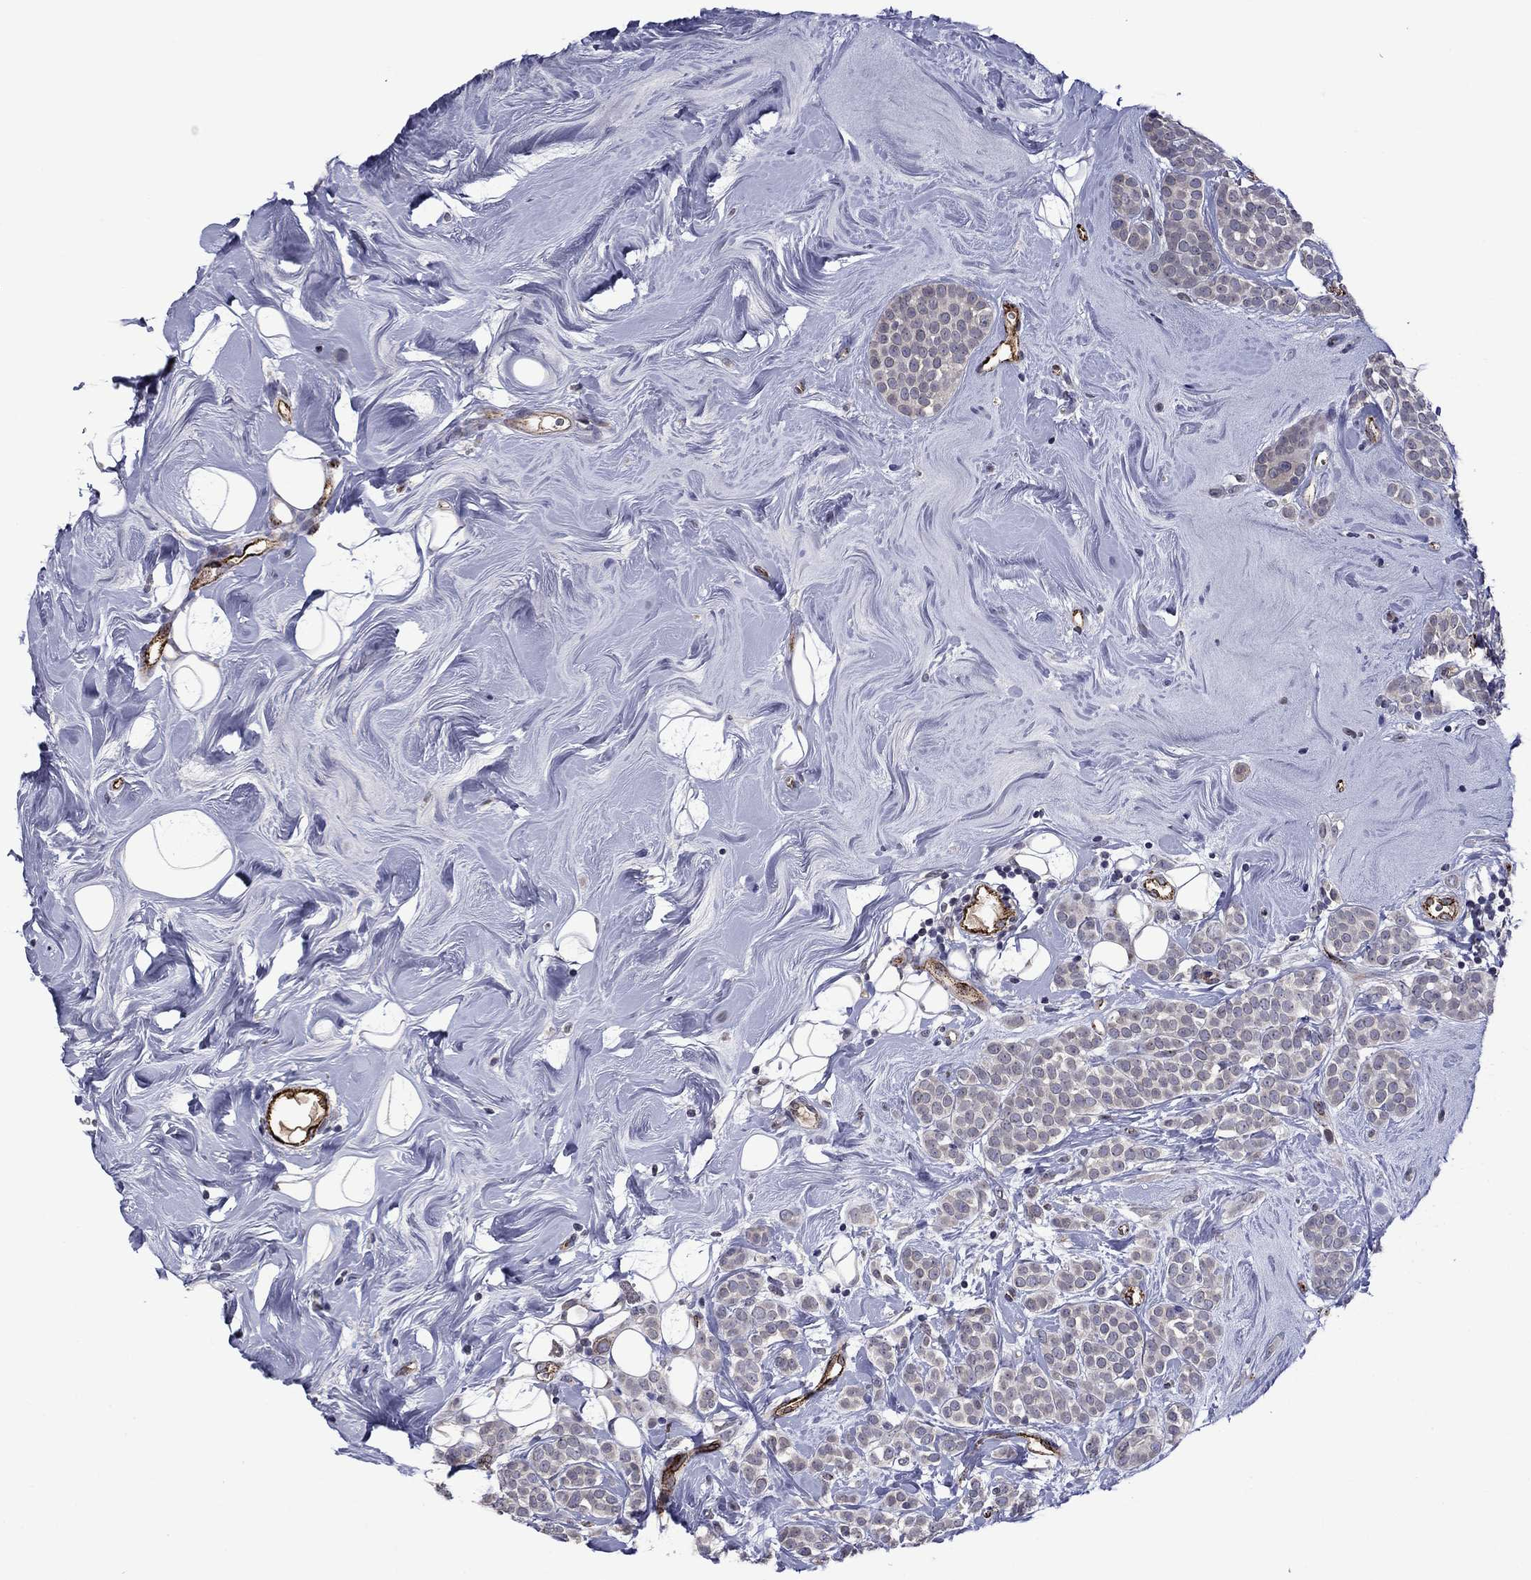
{"staining": {"intensity": "negative", "quantity": "none", "location": "none"}, "tissue": "breast cancer", "cell_type": "Tumor cells", "image_type": "cancer", "snomed": [{"axis": "morphology", "description": "Lobular carcinoma"}, {"axis": "topography", "description": "Breast"}], "caption": "An image of breast cancer (lobular carcinoma) stained for a protein displays no brown staining in tumor cells.", "gene": "SLITRK1", "patient": {"sex": "female", "age": 49}}